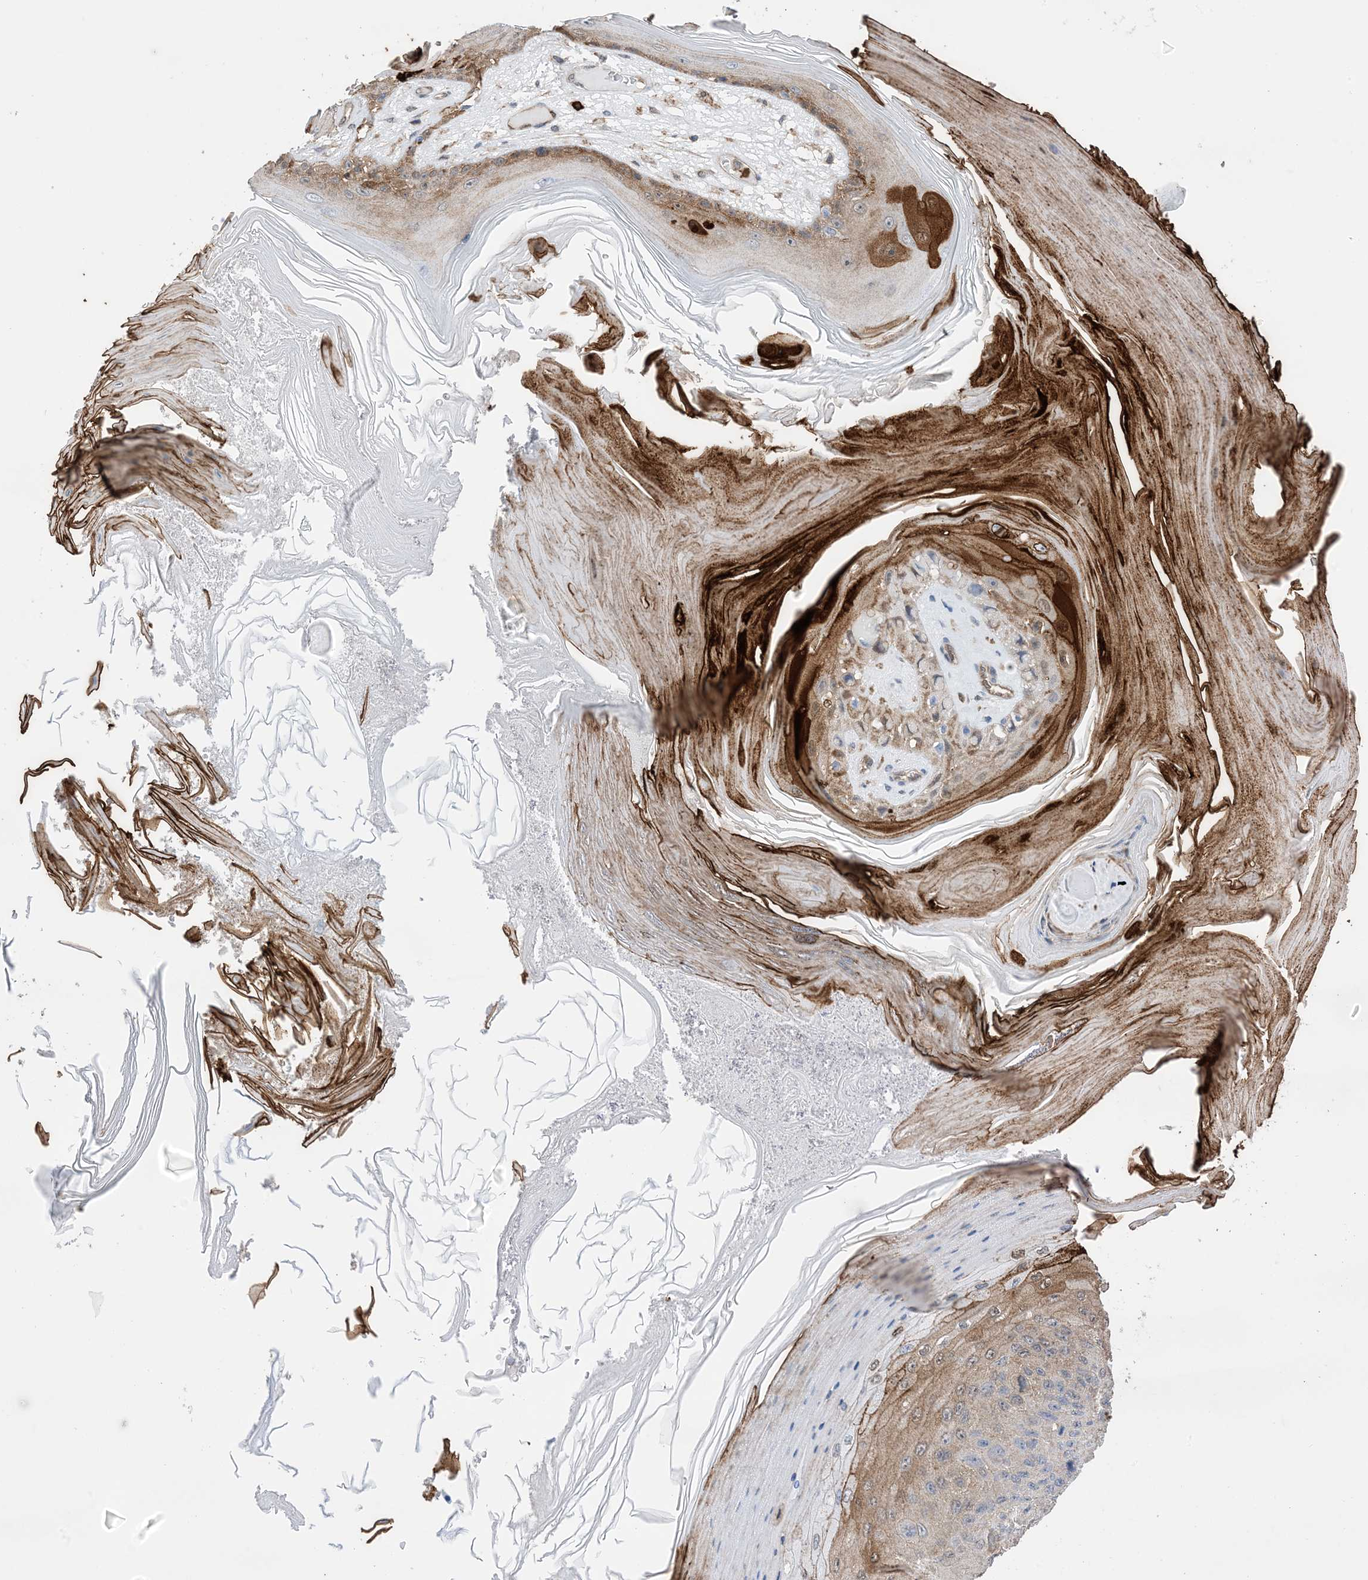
{"staining": {"intensity": "moderate", "quantity": "<25%", "location": "cytoplasmic/membranous"}, "tissue": "skin cancer", "cell_type": "Tumor cells", "image_type": "cancer", "snomed": [{"axis": "morphology", "description": "Squamous cell carcinoma, NOS"}, {"axis": "topography", "description": "Skin"}], "caption": "Human skin cancer stained with a brown dye shows moderate cytoplasmic/membranous positive staining in approximately <25% of tumor cells.", "gene": "ANXA1", "patient": {"sex": "female", "age": 88}}